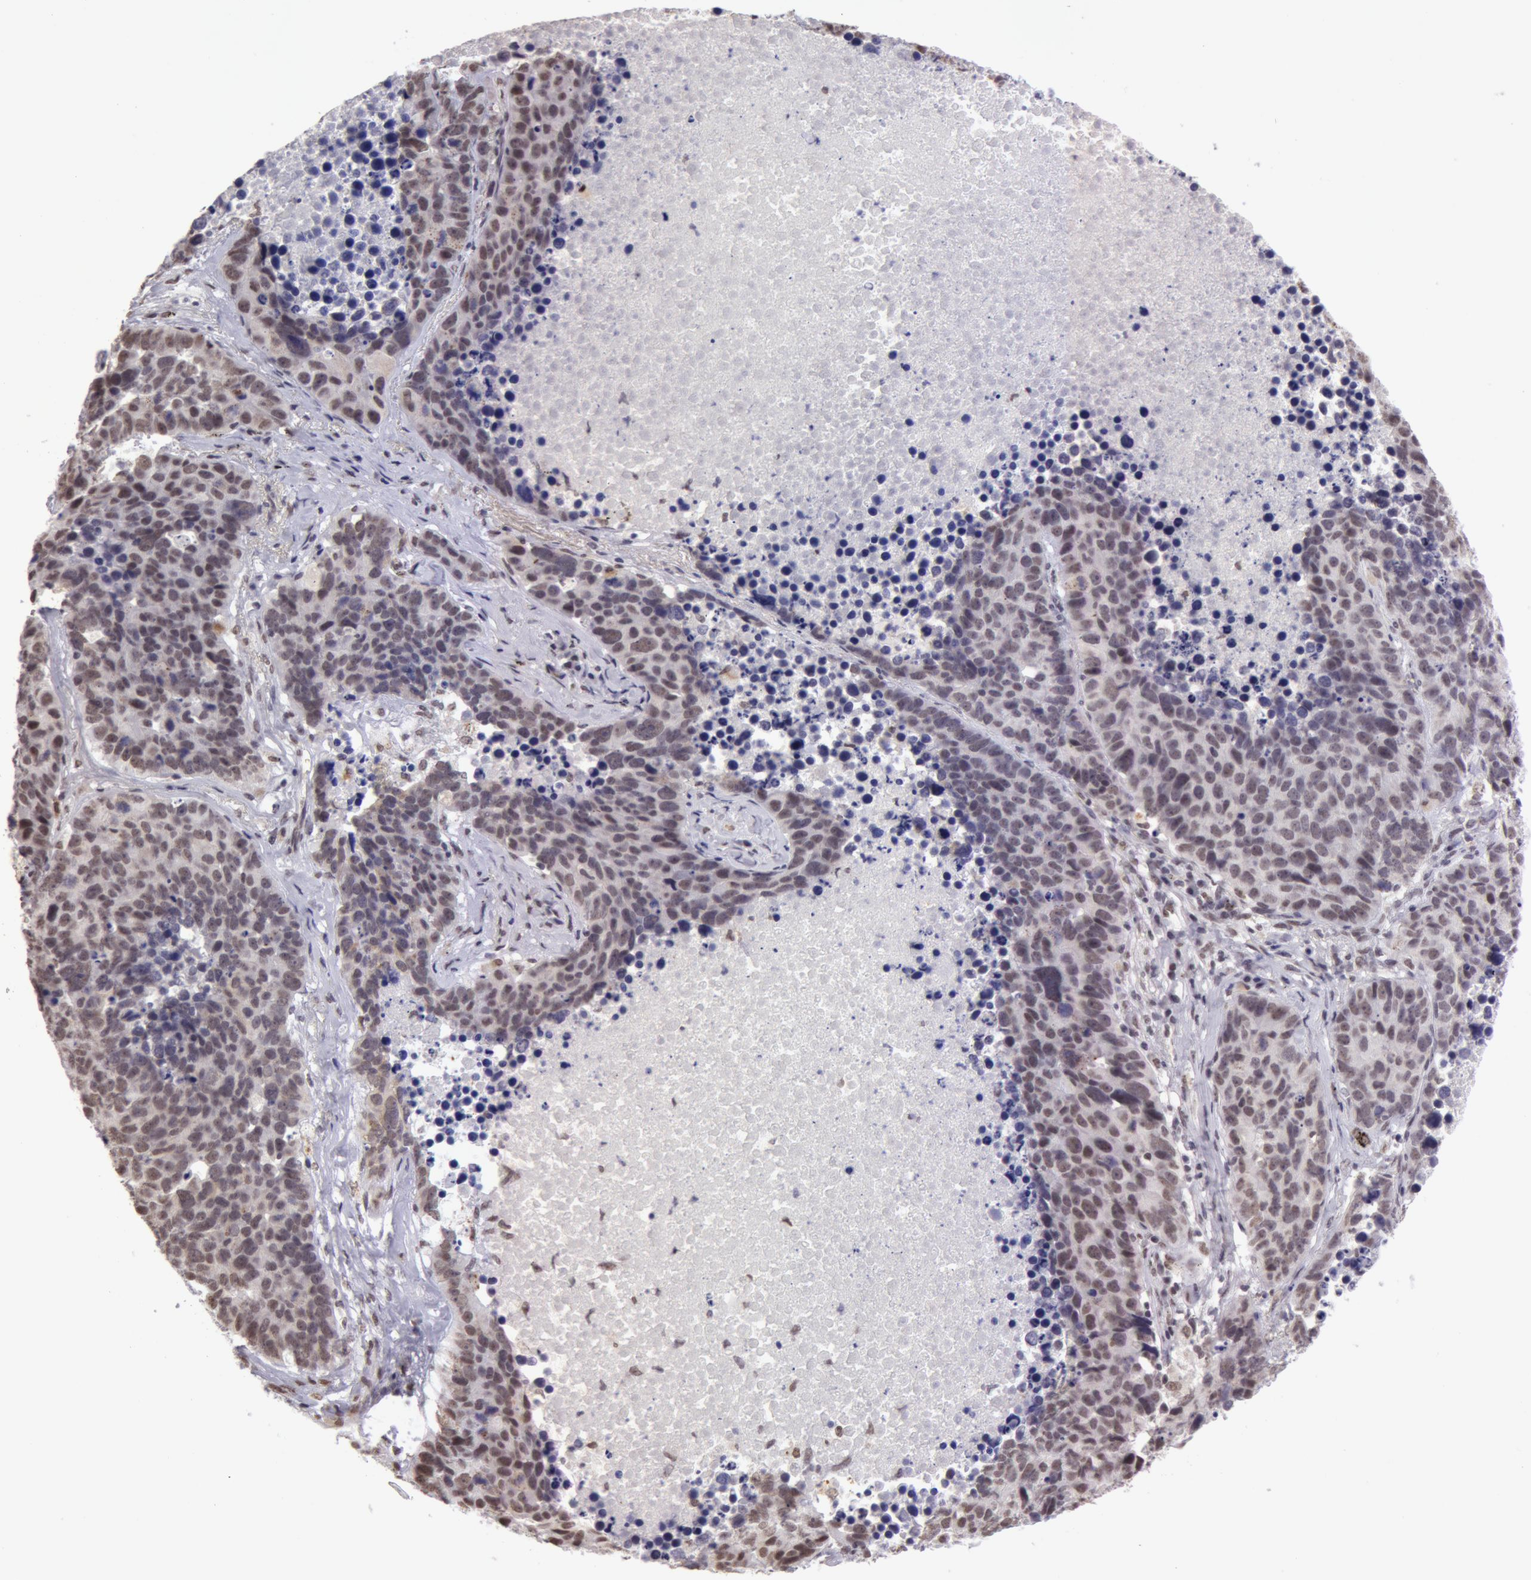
{"staining": {"intensity": "weak", "quantity": "25%-75%", "location": "nuclear"}, "tissue": "lung cancer", "cell_type": "Tumor cells", "image_type": "cancer", "snomed": [{"axis": "morphology", "description": "Carcinoid, malignant, NOS"}, {"axis": "topography", "description": "Lung"}], "caption": "Immunohistochemical staining of lung carcinoid (malignant) shows low levels of weak nuclear expression in about 25%-75% of tumor cells. (brown staining indicates protein expression, while blue staining denotes nuclei).", "gene": "VRTN", "patient": {"sex": "male", "age": 60}}